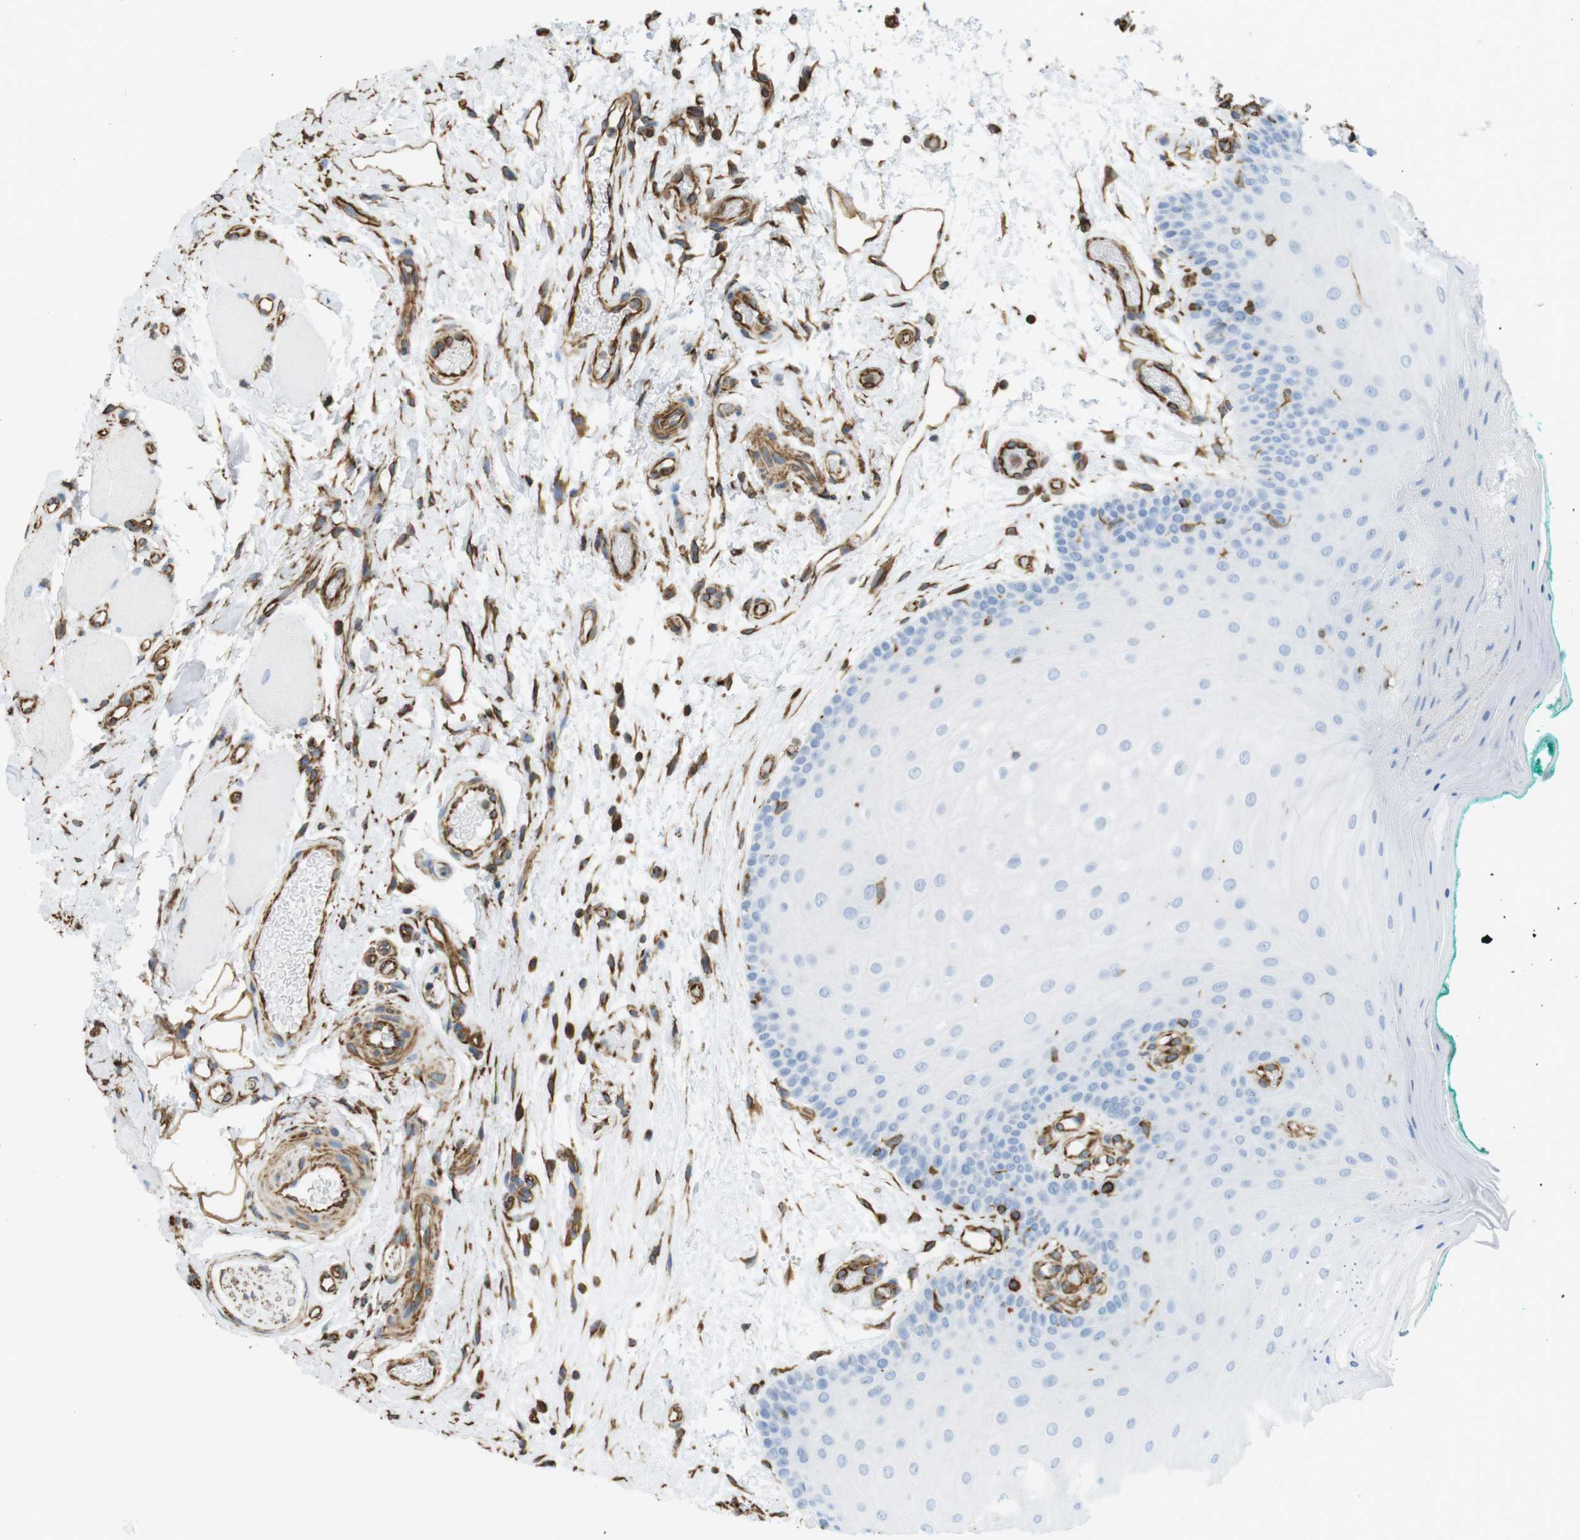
{"staining": {"intensity": "negative", "quantity": "none", "location": "none"}, "tissue": "oral mucosa", "cell_type": "Squamous epithelial cells", "image_type": "normal", "snomed": [{"axis": "morphology", "description": "Normal tissue, NOS"}, {"axis": "topography", "description": "Skeletal muscle"}, {"axis": "topography", "description": "Oral tissue"}], "caption": "The micrograph reveals no significant positivity in squamous epithelial cells of oral mucosa. (Stains: DAB (3,3'-diaminobenzidine) immunohistochemistry with hematoxylin counter stain, Microscopy: brightfield microscopy at high magnification).", "gene": "MS4A10", "patient": {"sex": "male", "age": 58}}